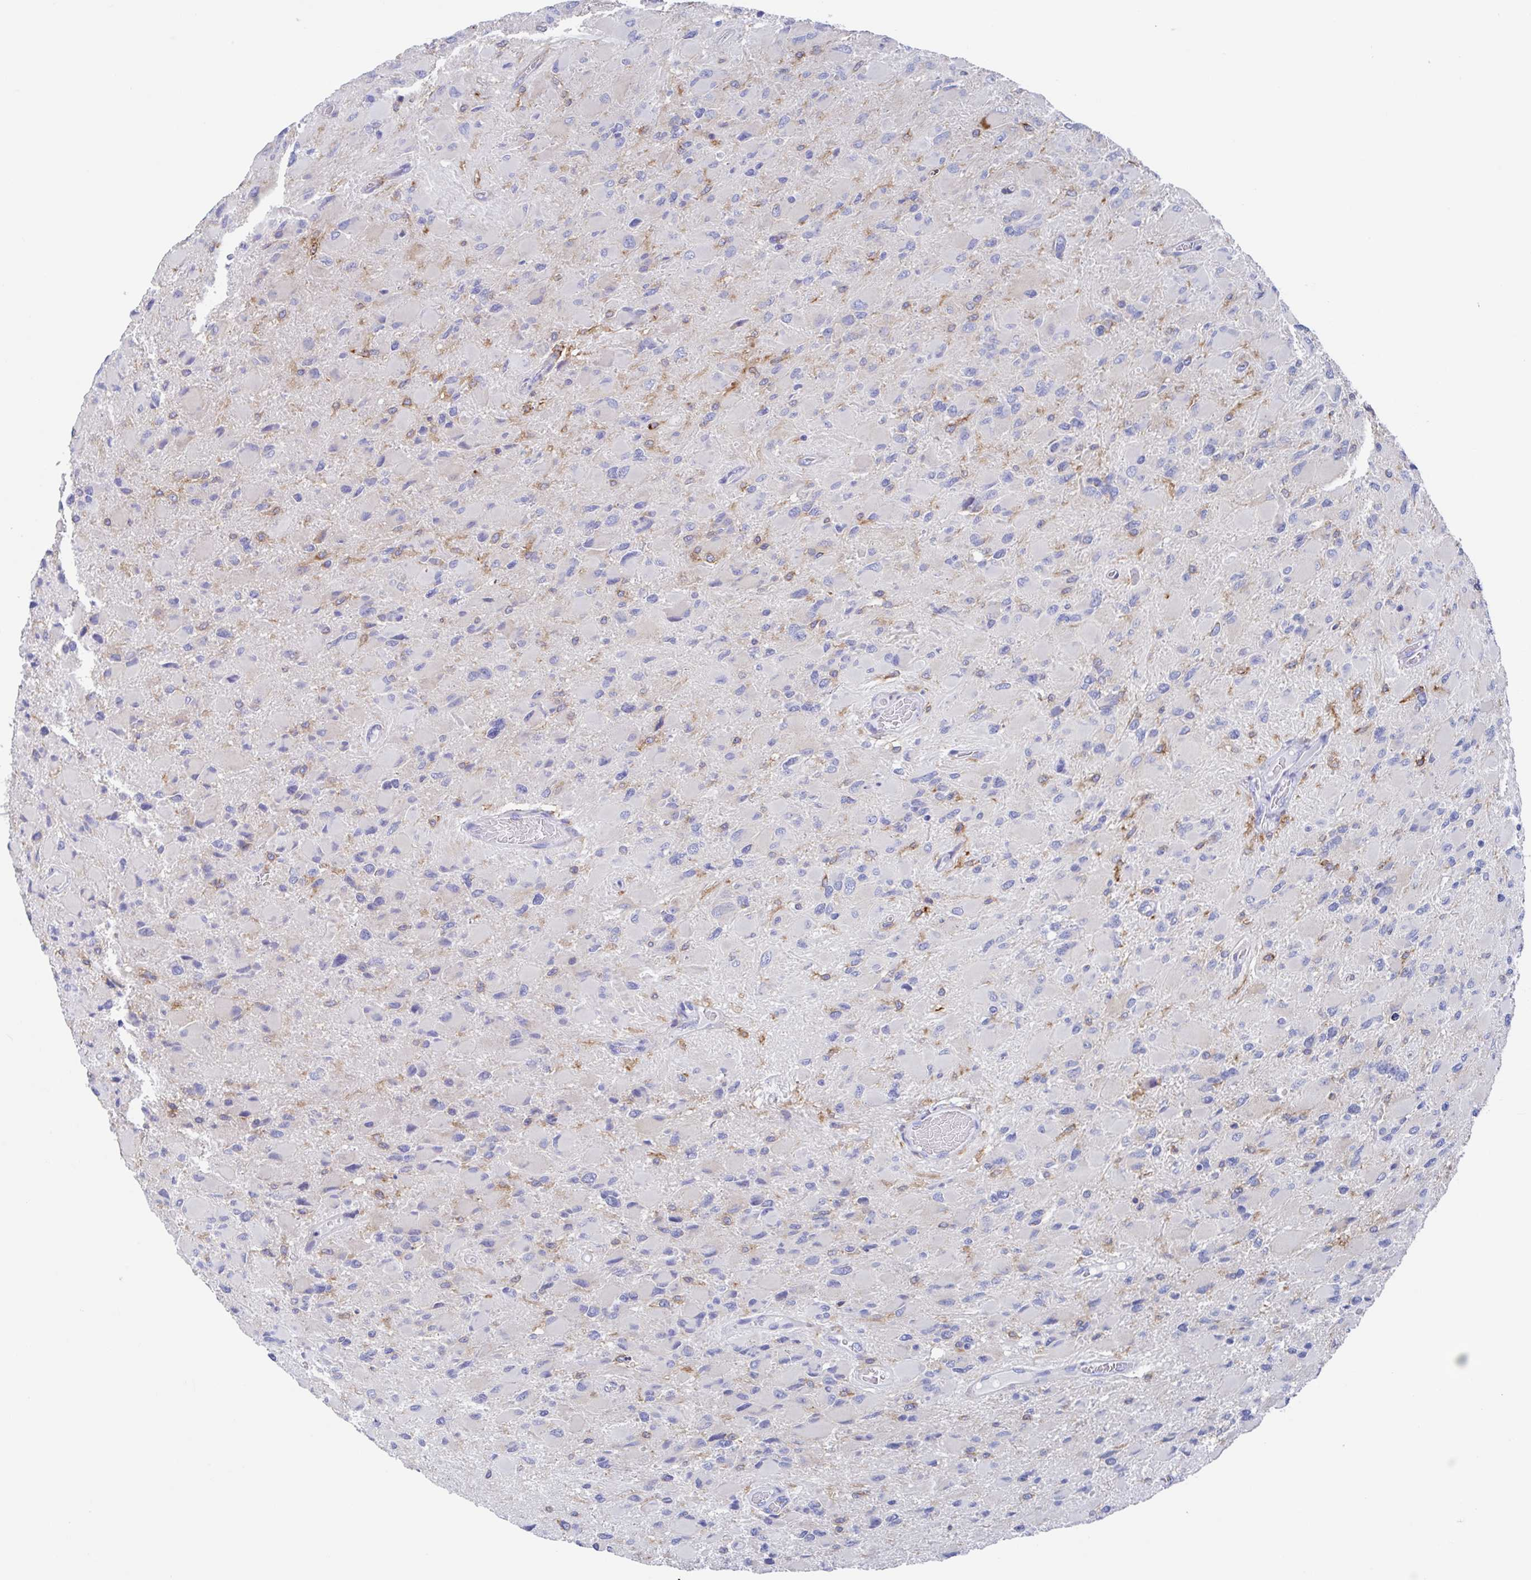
{"staining": {"intensity": "negative", "quantity": "none", "location": "none"}, "tissue": "glioma", "cell_type": "Tumor cells", "image_type": "cancer", "snomed": [{"axis": "morphology", "description": "Glioma, malignant, High grade"}, {"axis": "topography", "description": "Cerebral cortex"}], "caption": "This is an immunohistochemistry histopathology image of human glioma. There is no positivity in tumor cells.", "gene": "FCGR3A", "patient": {"sex": "female", "age": 36}}